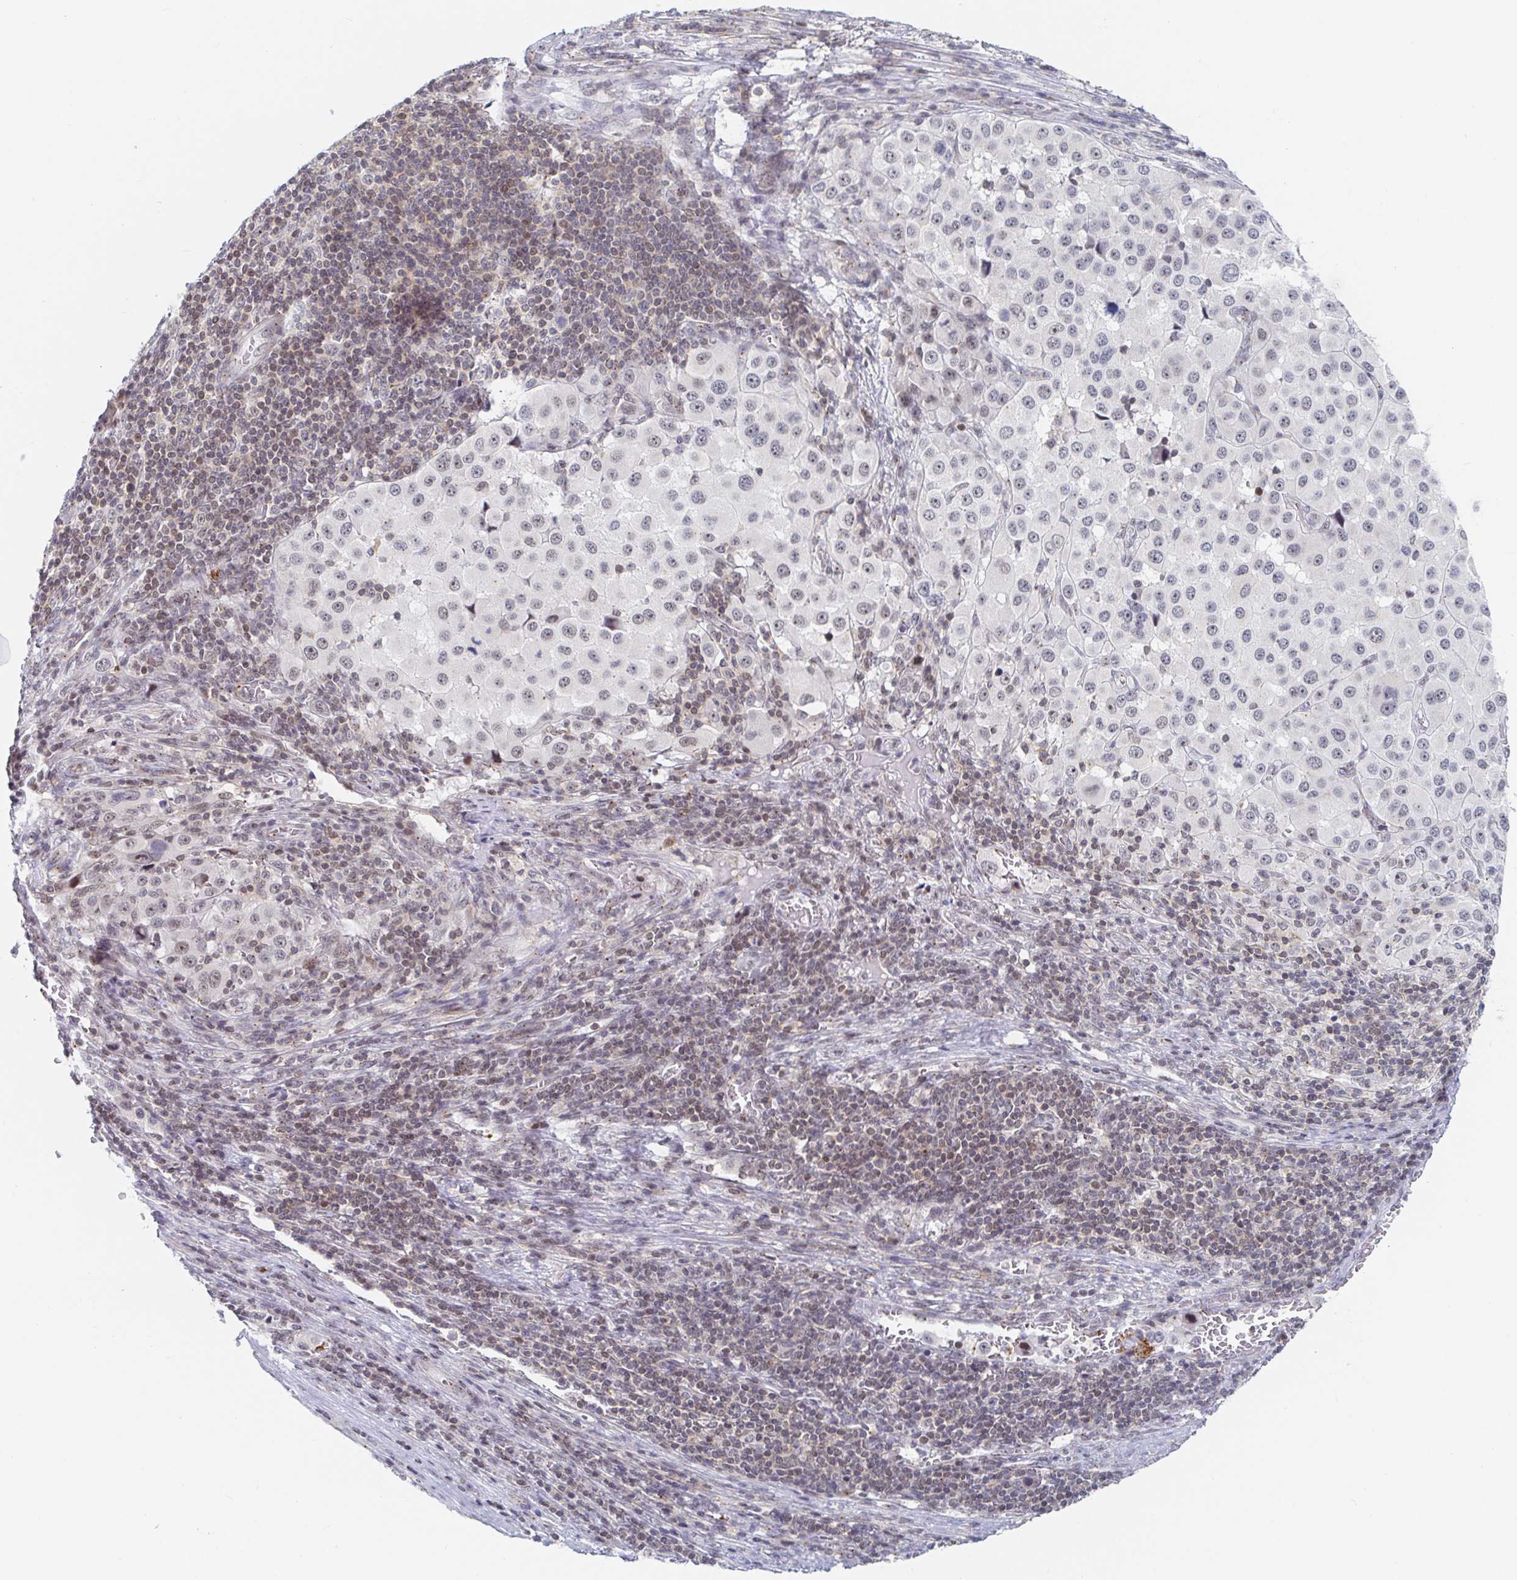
{"staining": {"intensity": "negative", "quantity": "none", "location": "none"}, "tissue": "melanoma", "cell_type": "Tumor cells", "image_type": "cancer", "snomed": [{"axis": "morphology", "description": "Malignant melanoma, Metastatic site"}, {"axis": "topography", "description": "Lymph node"}], "caption": "Histopathology image shows no protein staining in tumor cells of malignant melanoma (metastatic site) tissue. The staining is performed using DAB (3,3'-diaminobenzidine) brown chromogen with nuclei counter-stained in using hematoxylin.", "gene": "CHD2", "patient": {"sex": "female", "age": 65}}